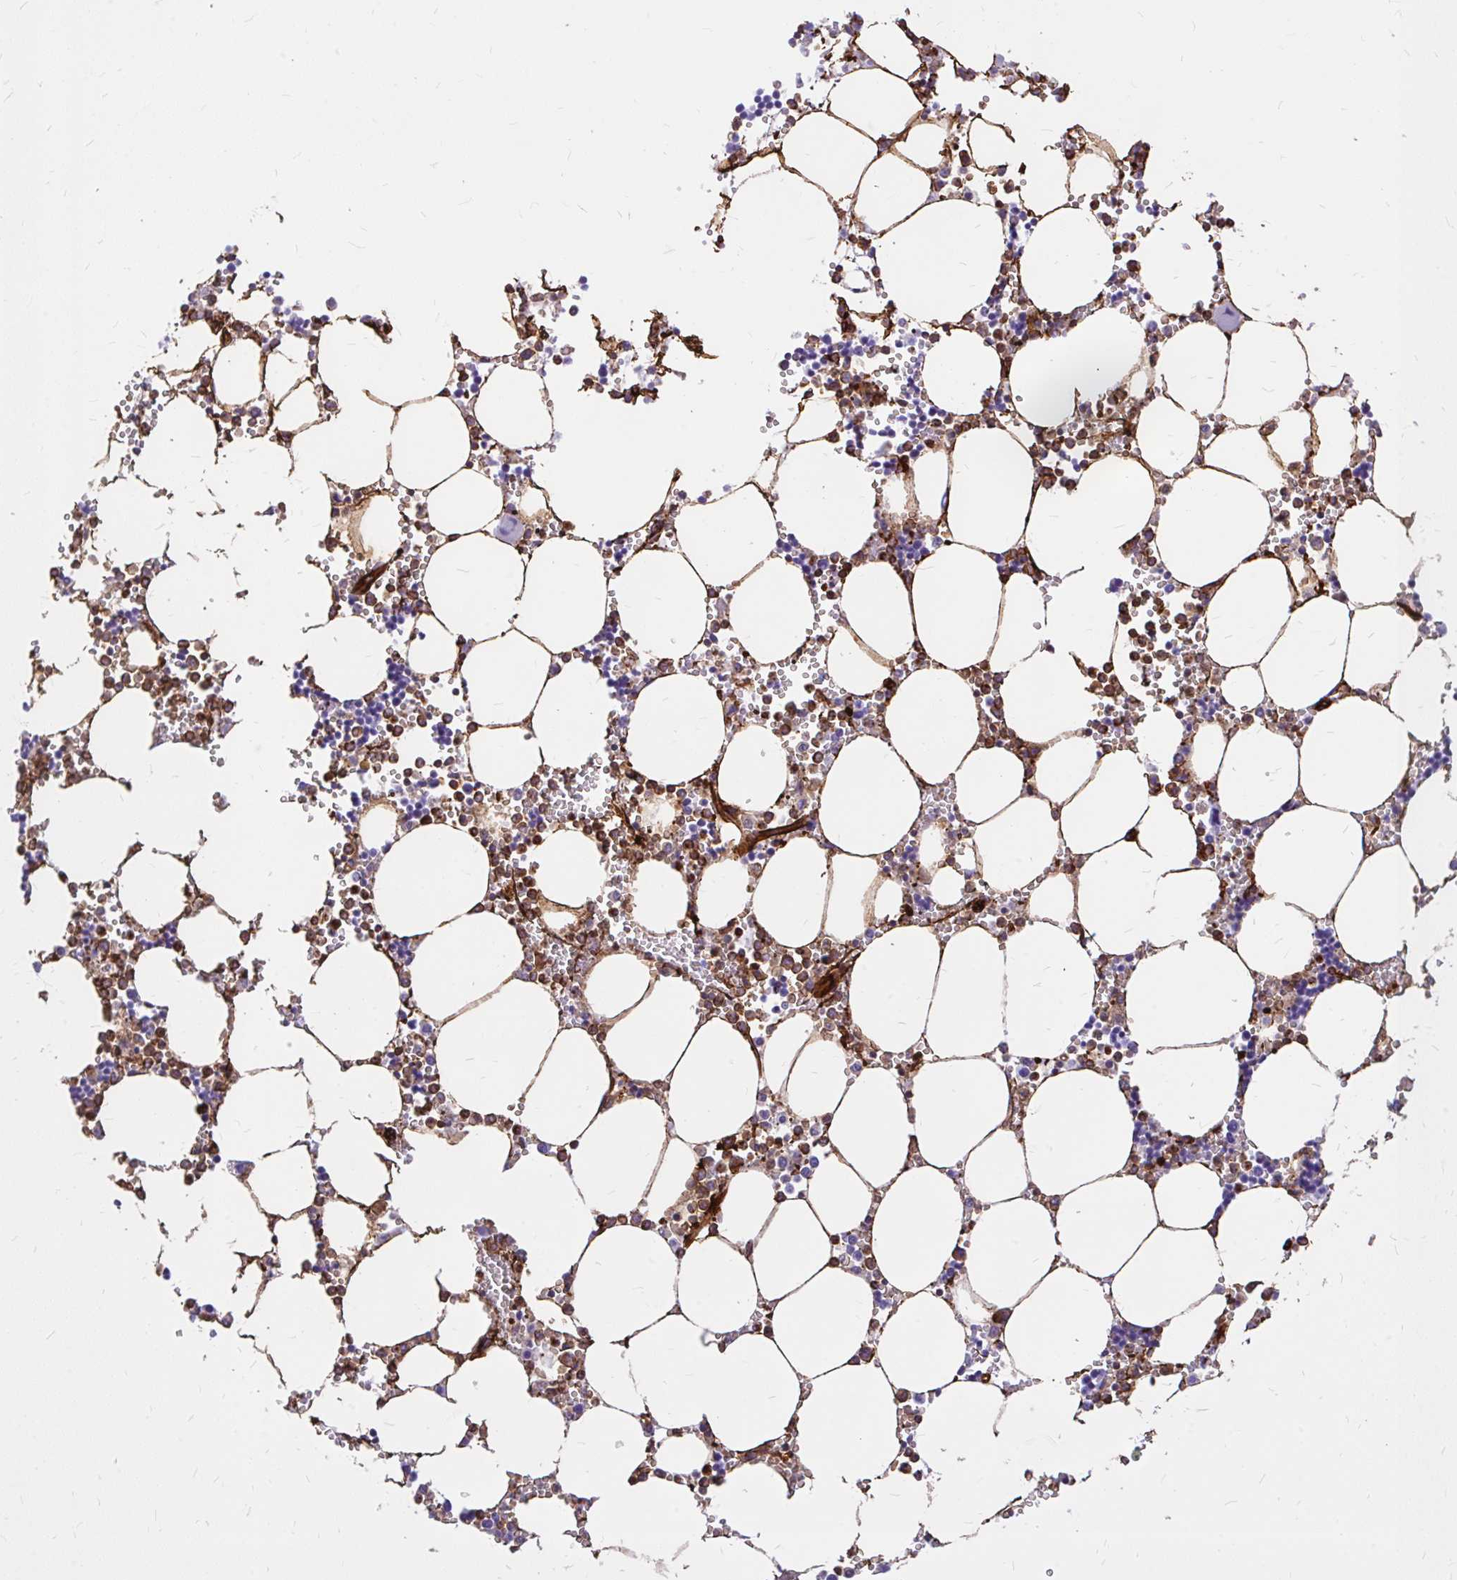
{"staining": {"intensity": "strong", "quantity": "25%-75%", "location": "cytoplasmic/membranous"}, "tissue": "bone marrow", "cell_type": "Hematopoietic cells", "image_type": "normal", "snomed": [{"axis": "morphology", "description": "Normal tissue, NOS"}, {"axis": "topography", "description": "Bone marrow"}], "caption": "Immunohistochemistry (IHC) (DAB (3,3'-diaminobenzidine)) staining of unremarkable bone marrow reveals strong cytoplasmic/membranous protein staining in approximately 25%-75% of hematopoietic cells.", "gene": "MAP1LC3B2", "patient": {"sex": "male", "age": 64}}